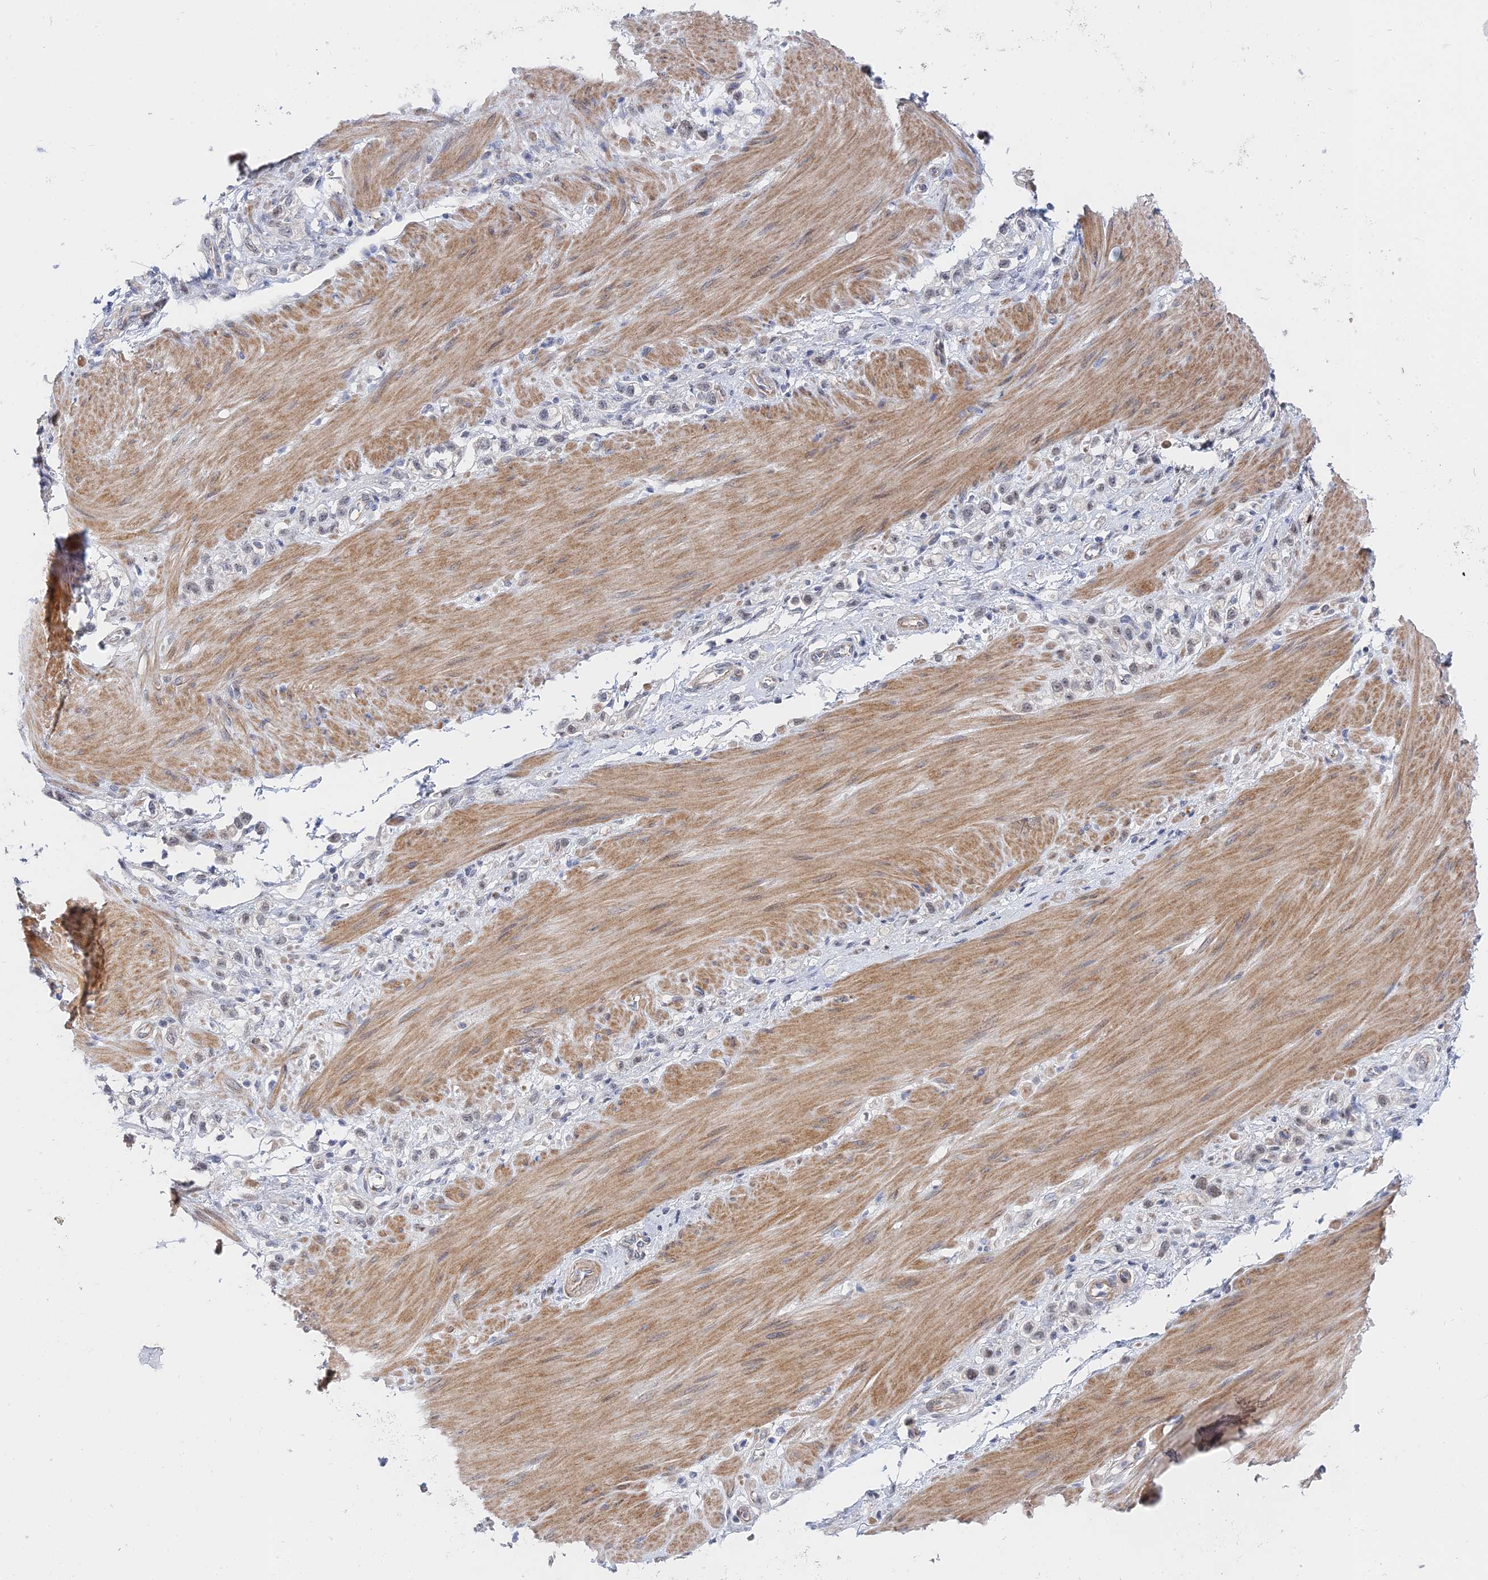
{"staining": {"intensity": "weak", "quantity": "25%-75%", "location": "nuclear"}, "tissue": "stomach cancer", "cell_type": "Tumor cells", "image_type": "cancer", "snomed": [{"axis": "morphology", "description": "Adenocarcinoma, NOS"}, {"axis": "topography", "description": "Stomach"}], "caption": "DAB (3,3'-diaminobenzidine) immunohistochemical staining of human stomach cancer (adenocarcinoma) shows weak nuclear protein staining in approximately 25%-75% of tumor cells.", "gene": "CFAP92", "patient": {"sex": "female", "age": 65}}